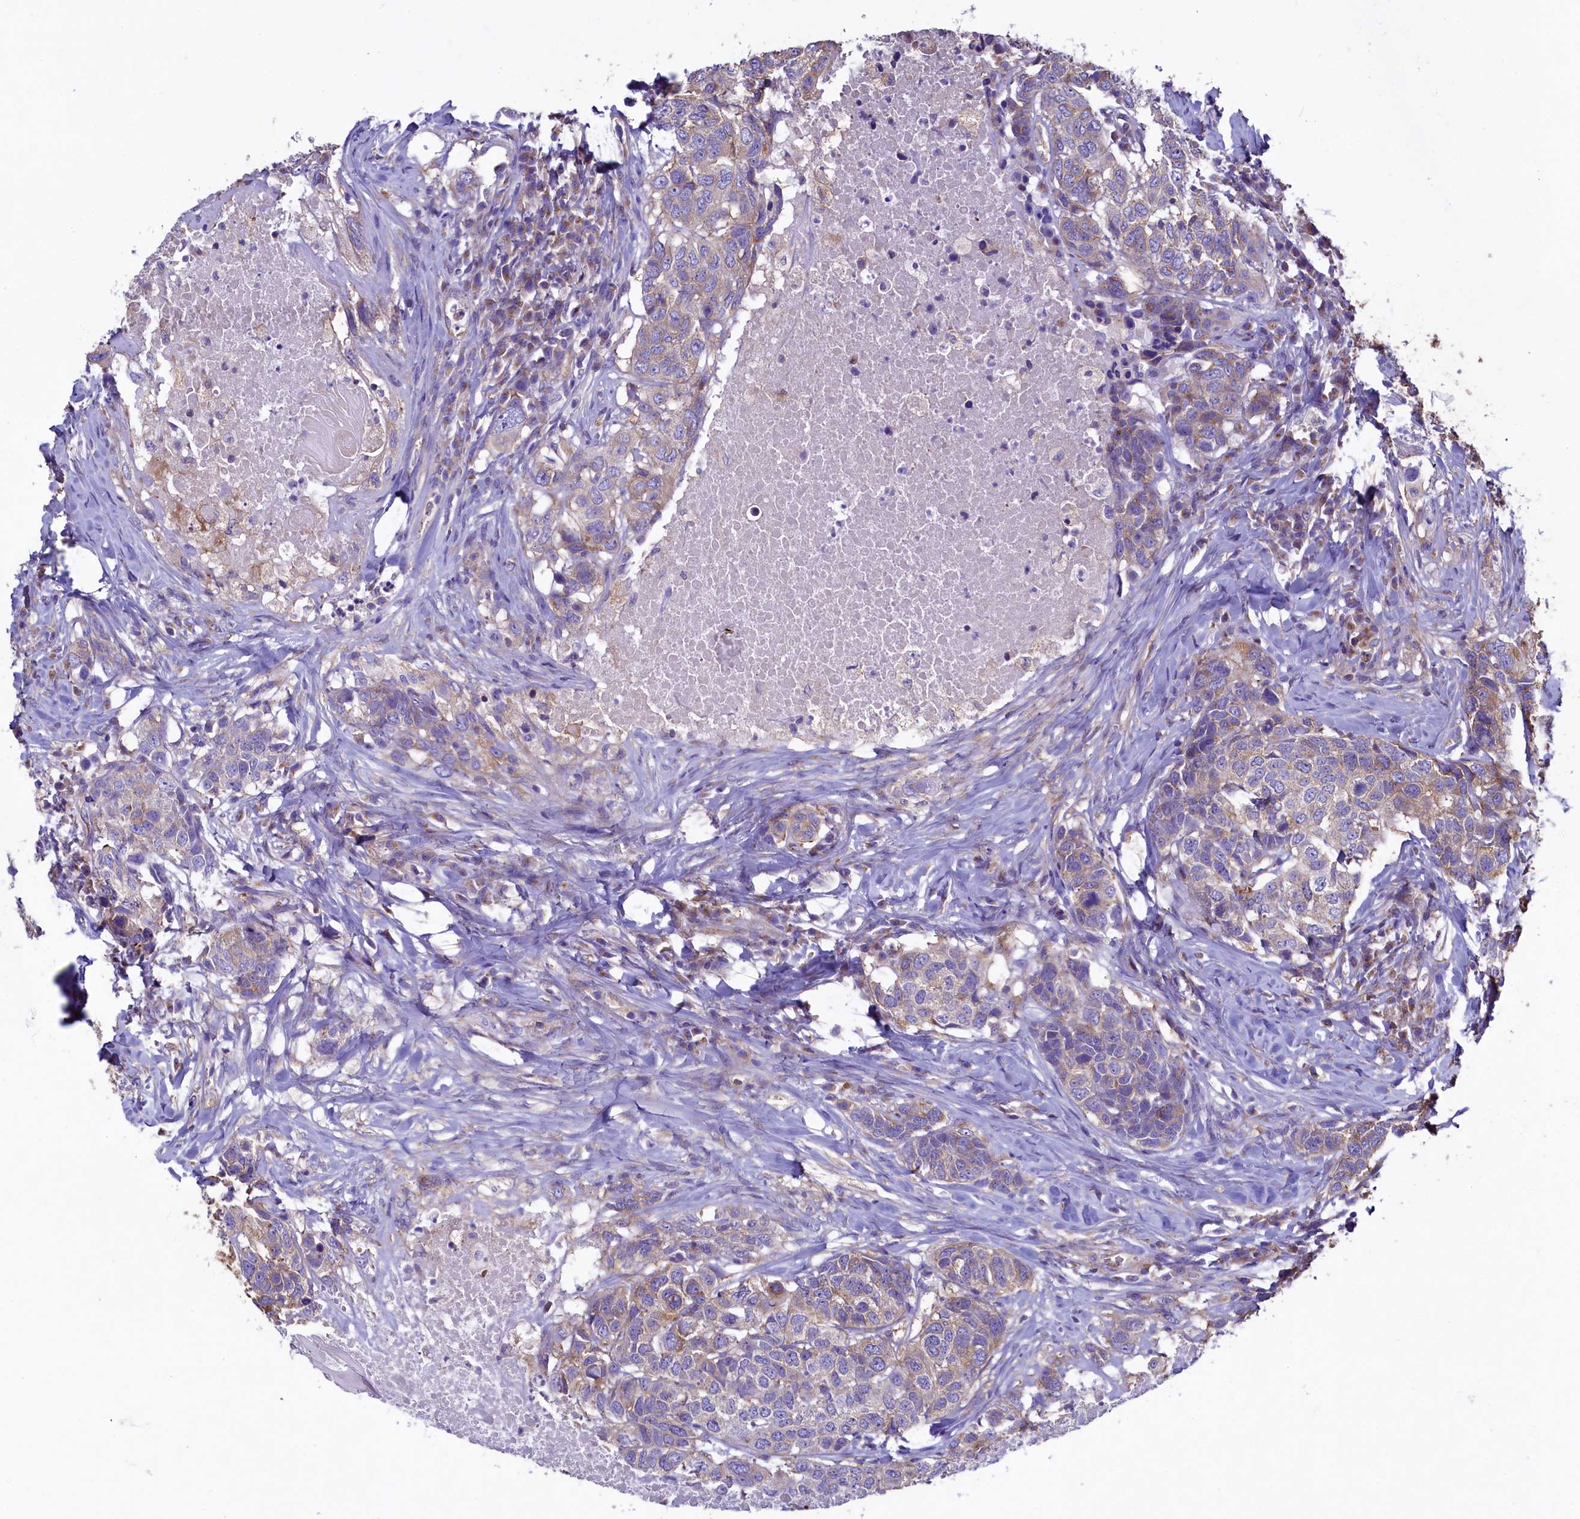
{"staining": {"intensity": "weak", "quantity": "25%-75%", "location": "cytoplasmic/membranous"}, "tissue": "head and neck cancer", "cell_type": "Tumor cells", "image_type": "cancer", "snomed": [{"axis": "morphology", "description": "Squamous cell carcinoma, NOS"}, {"axis": "topography", "description": "Head-Neck"}], "caption": "Brown immunohistochemical staining in human squamous cell carcinoma (head and neck) demonstrates weak cytoplasmic/membranous positivity in about 25%-75% of tumor cells. The protein is shown in brown color, while the nuclei are stained blue.", "gene": "GPR21", "patient": {"sex": "male", "age": 66}}